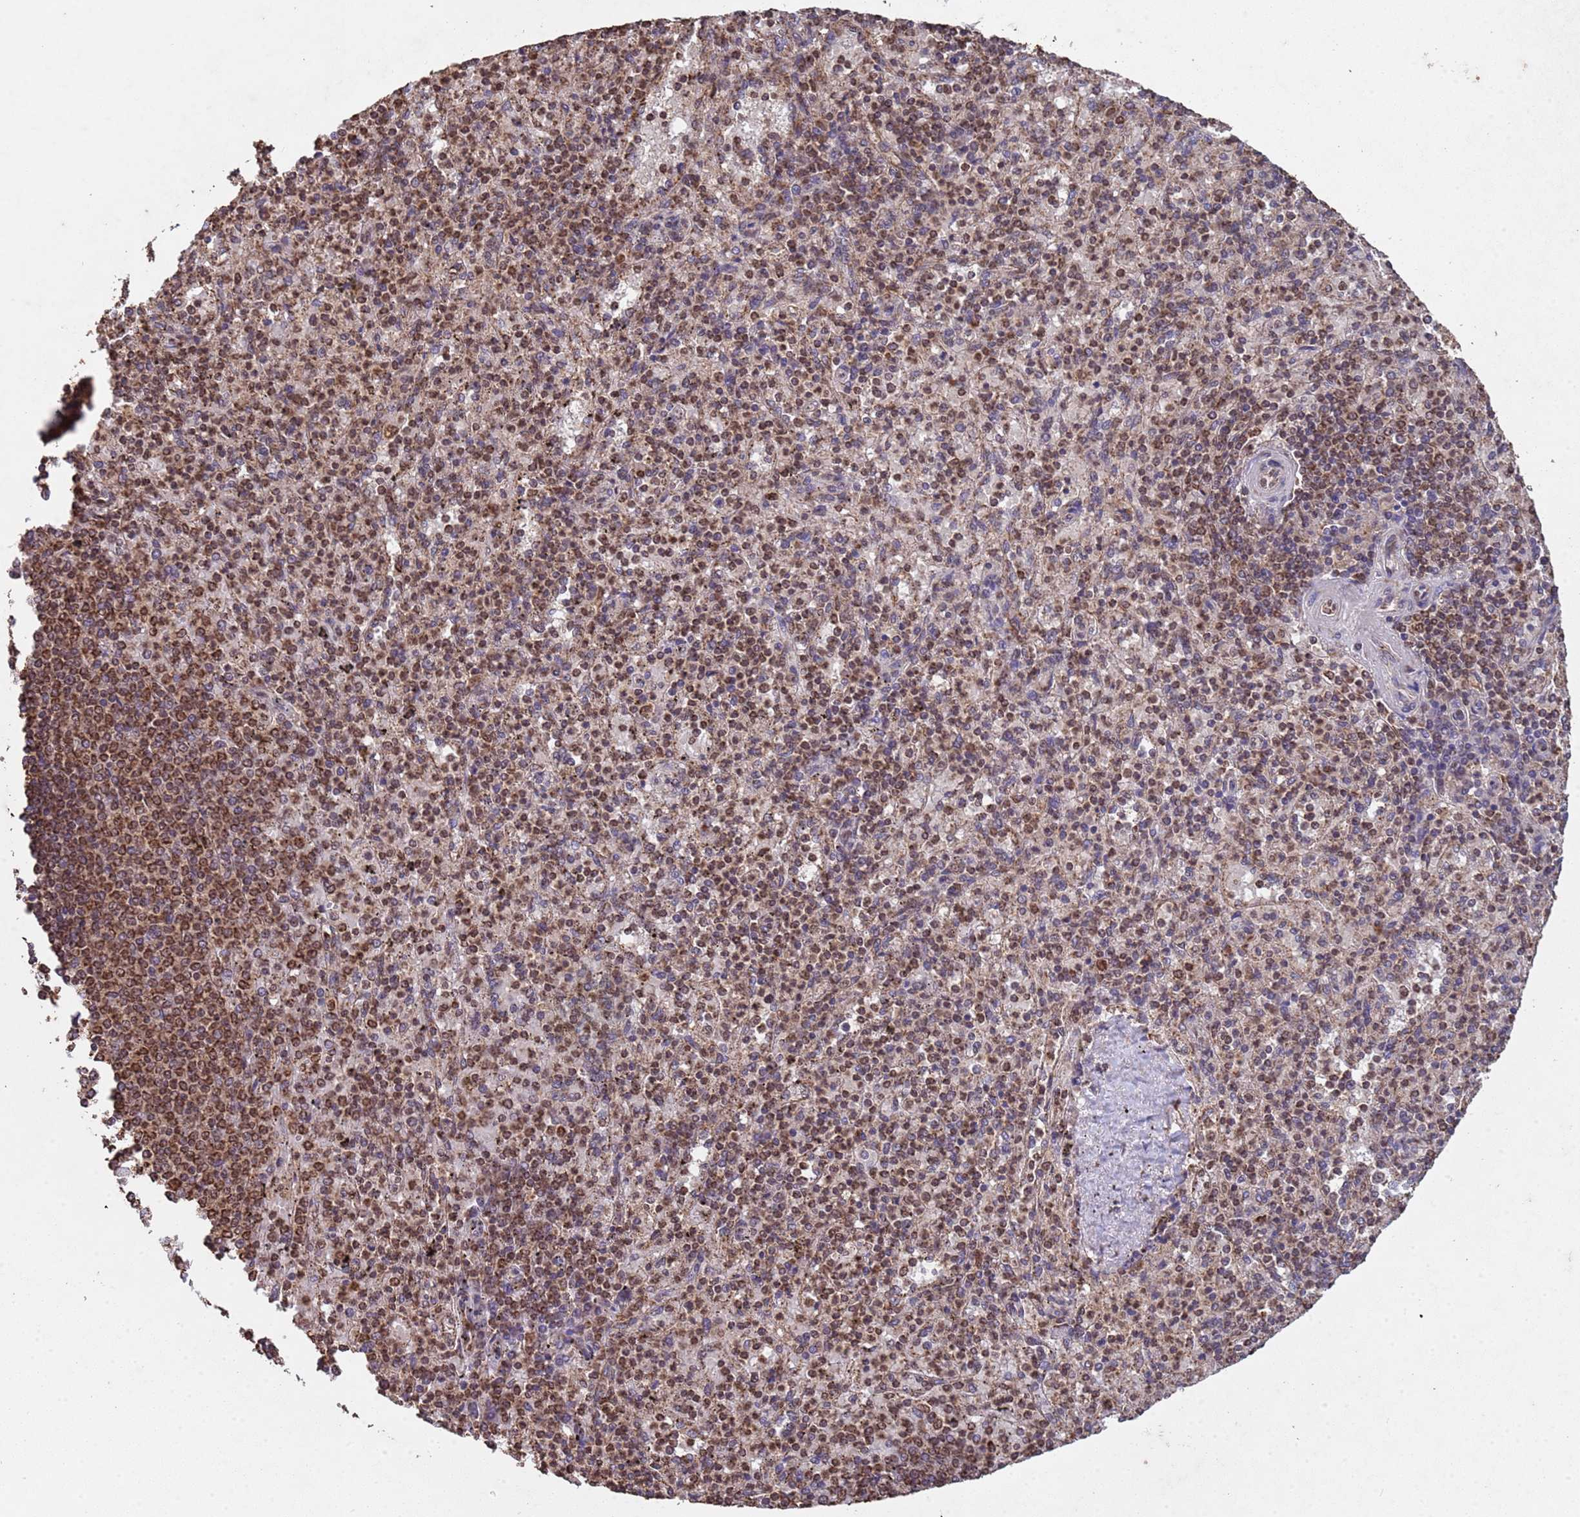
{"staining": {"intensity": "moderate", "quantity": ">75%", "location": "nuclear"}, "tissue": "spleen", "cell_type": "Cells in red pulp", "image_type": "normal", "snomed": [{"axis": "morphology", "description": "Normal tissue, NOS"}, {"axis": "topography", "description": "Spleen"}], "caption": "Brown immunohistochemical staining in benign spleen exhibits moderate nuclear staining in about >75% of cells in red pulp.", "gene": "HDAC10", "patient": {"sex": "male", "age": 82}}